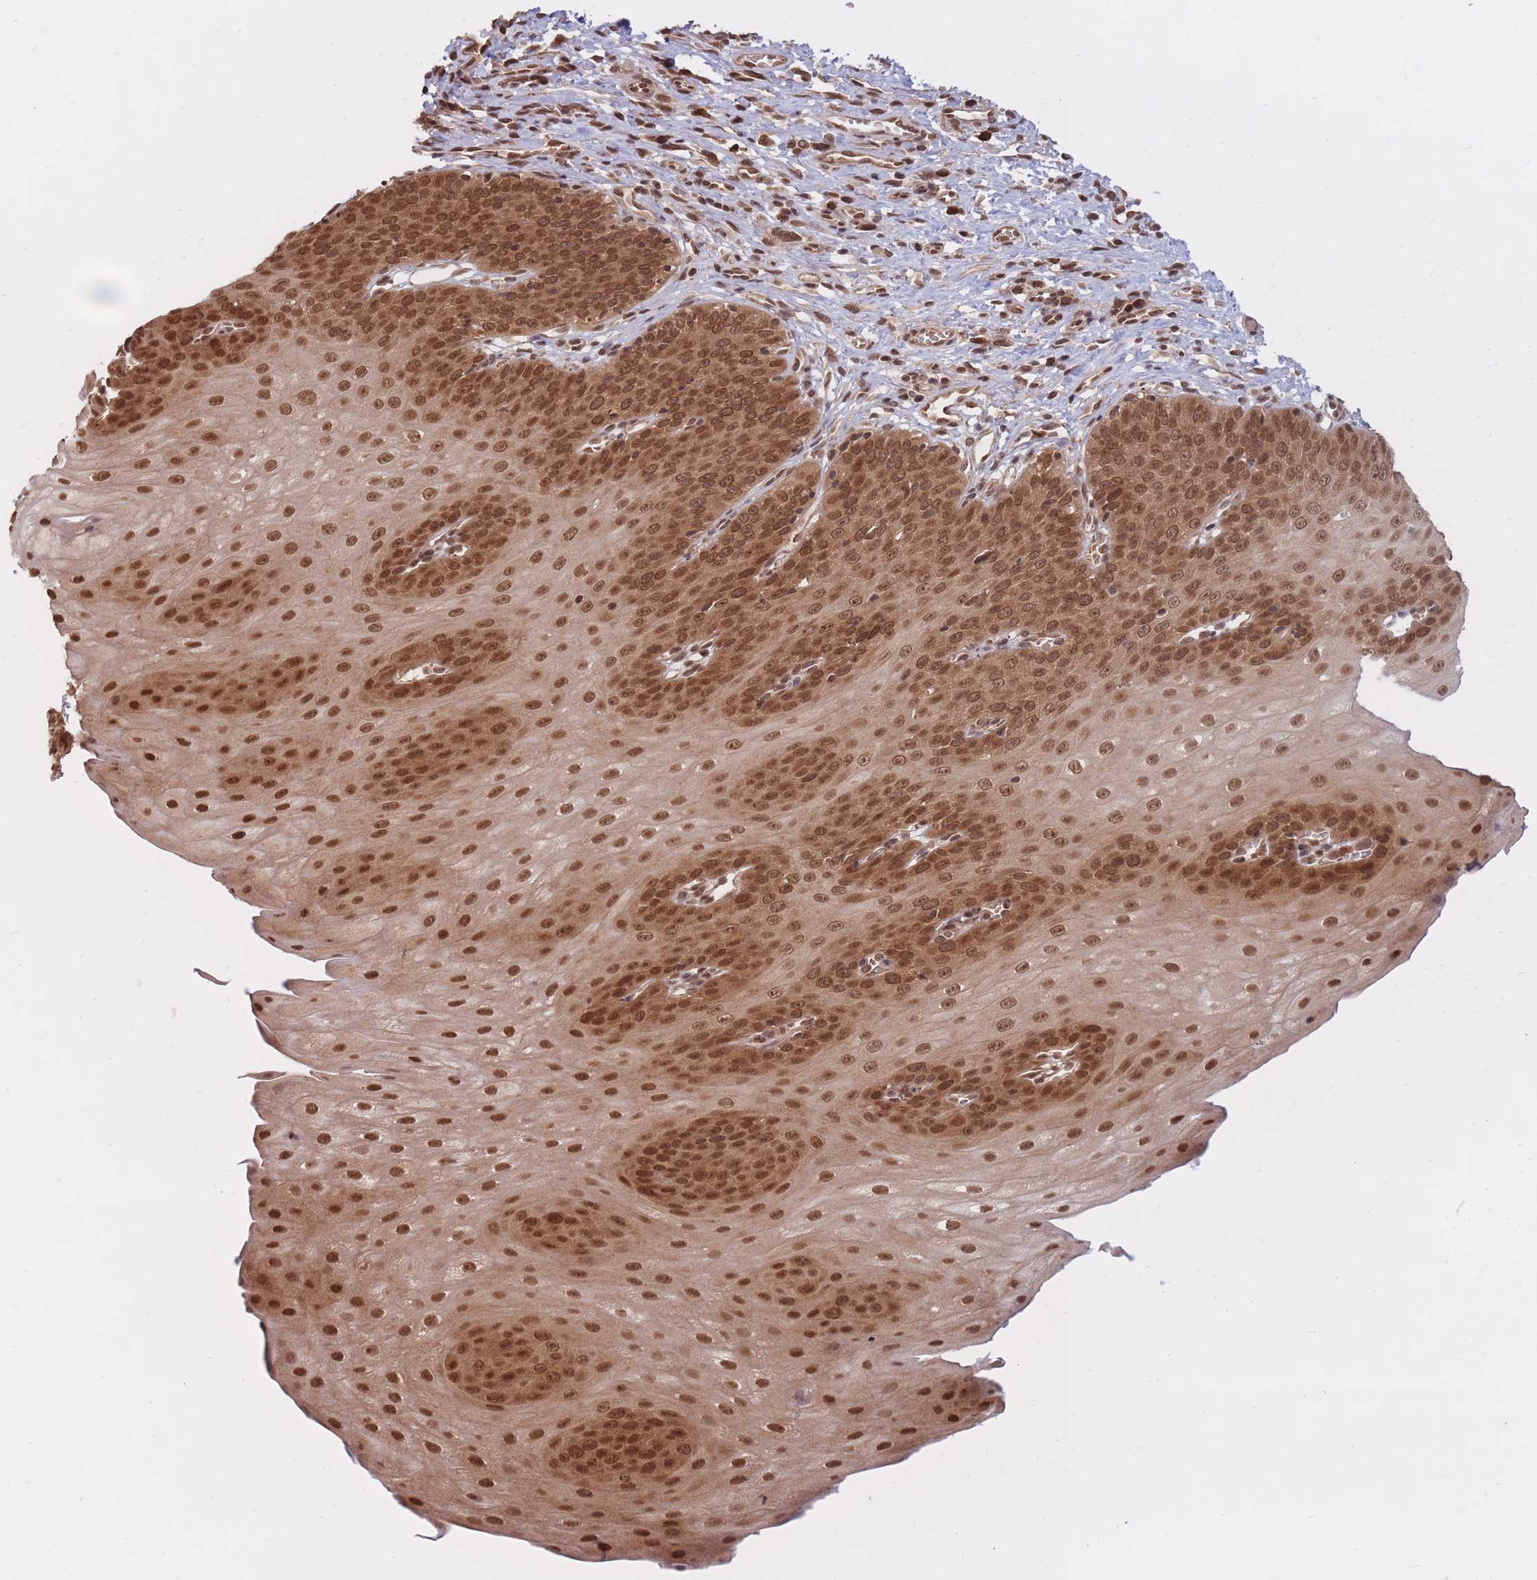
{"staining": {"intensity": "strong", "quantity": ">75%", "location": "cytoplasmic/membranous,nuclear"}, "tissue": "esophagus", "cell_type": "Squamous epithelial cells", "image_type": "normal", "snomed": [{"axis": "morphology", "description": "Normal tissue, NOS"}, {"axis": "topography", "description": "Esophagus"}], "caption": "Protein staining of benign esophagus reveals strong cytoplasmic/membranous,nuclear positivity in approximately >75% of squamous epithelial cells.", "gene": "SRA1", "patient": {"sex": "male", "age": 71}}